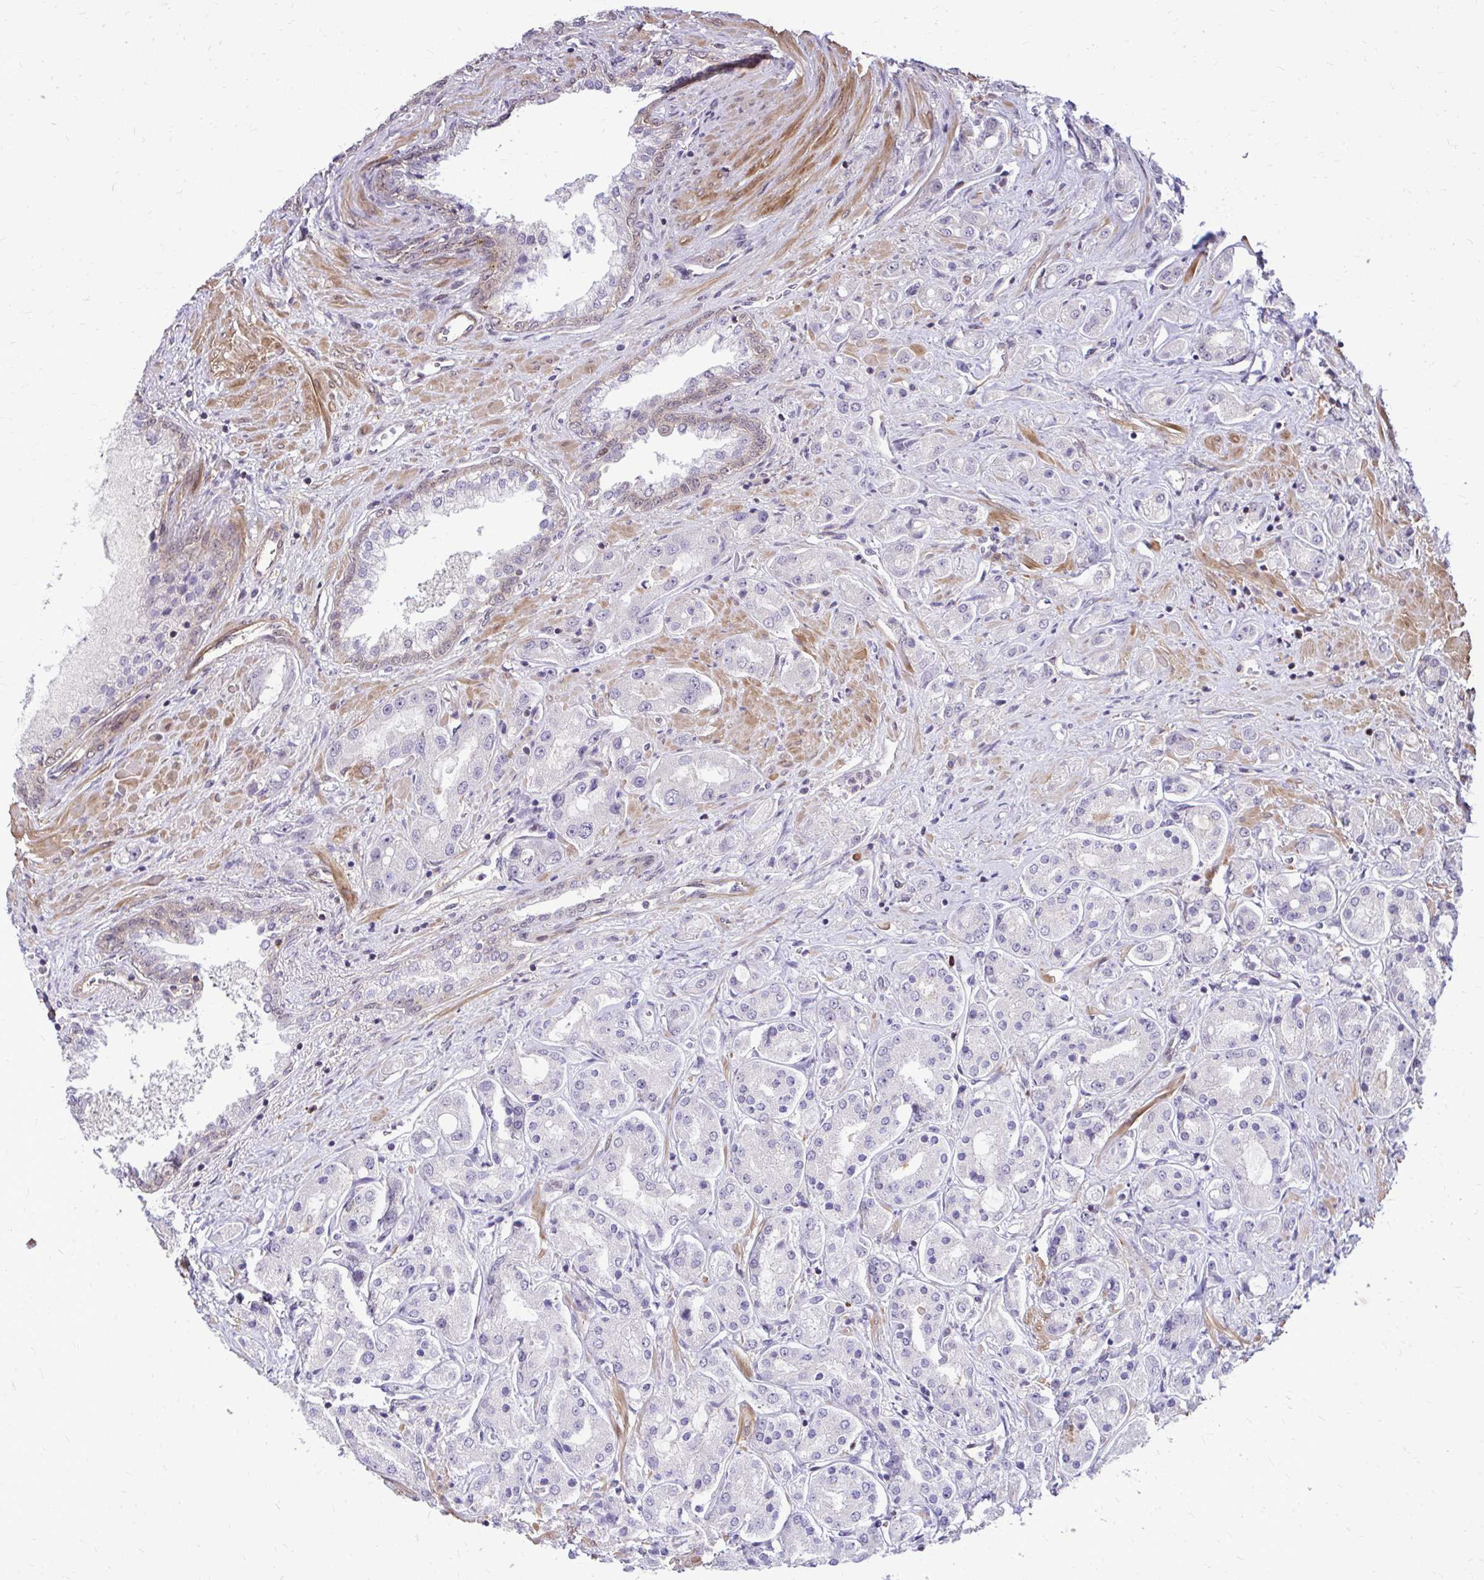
{"staining": {"intensity": "negative", "quantity": "none", "location": "none"}, "tissue": "prostate cancer", "cell_type": "Tumor cells", "image_type": "cancer", "snomed": [{"axis": "morphology", "description": "Adenocarcinoma, High grade"}, {"axis": "topography", "description": "Prostate"}], "caption": "Immunohistochemistry (IHC) of human adenocarcinoma (high-grade) (prostate) shows no expression in tumor cells.", "gene": "TRIP6", "patient": {"sex": "male", "age": 67}}